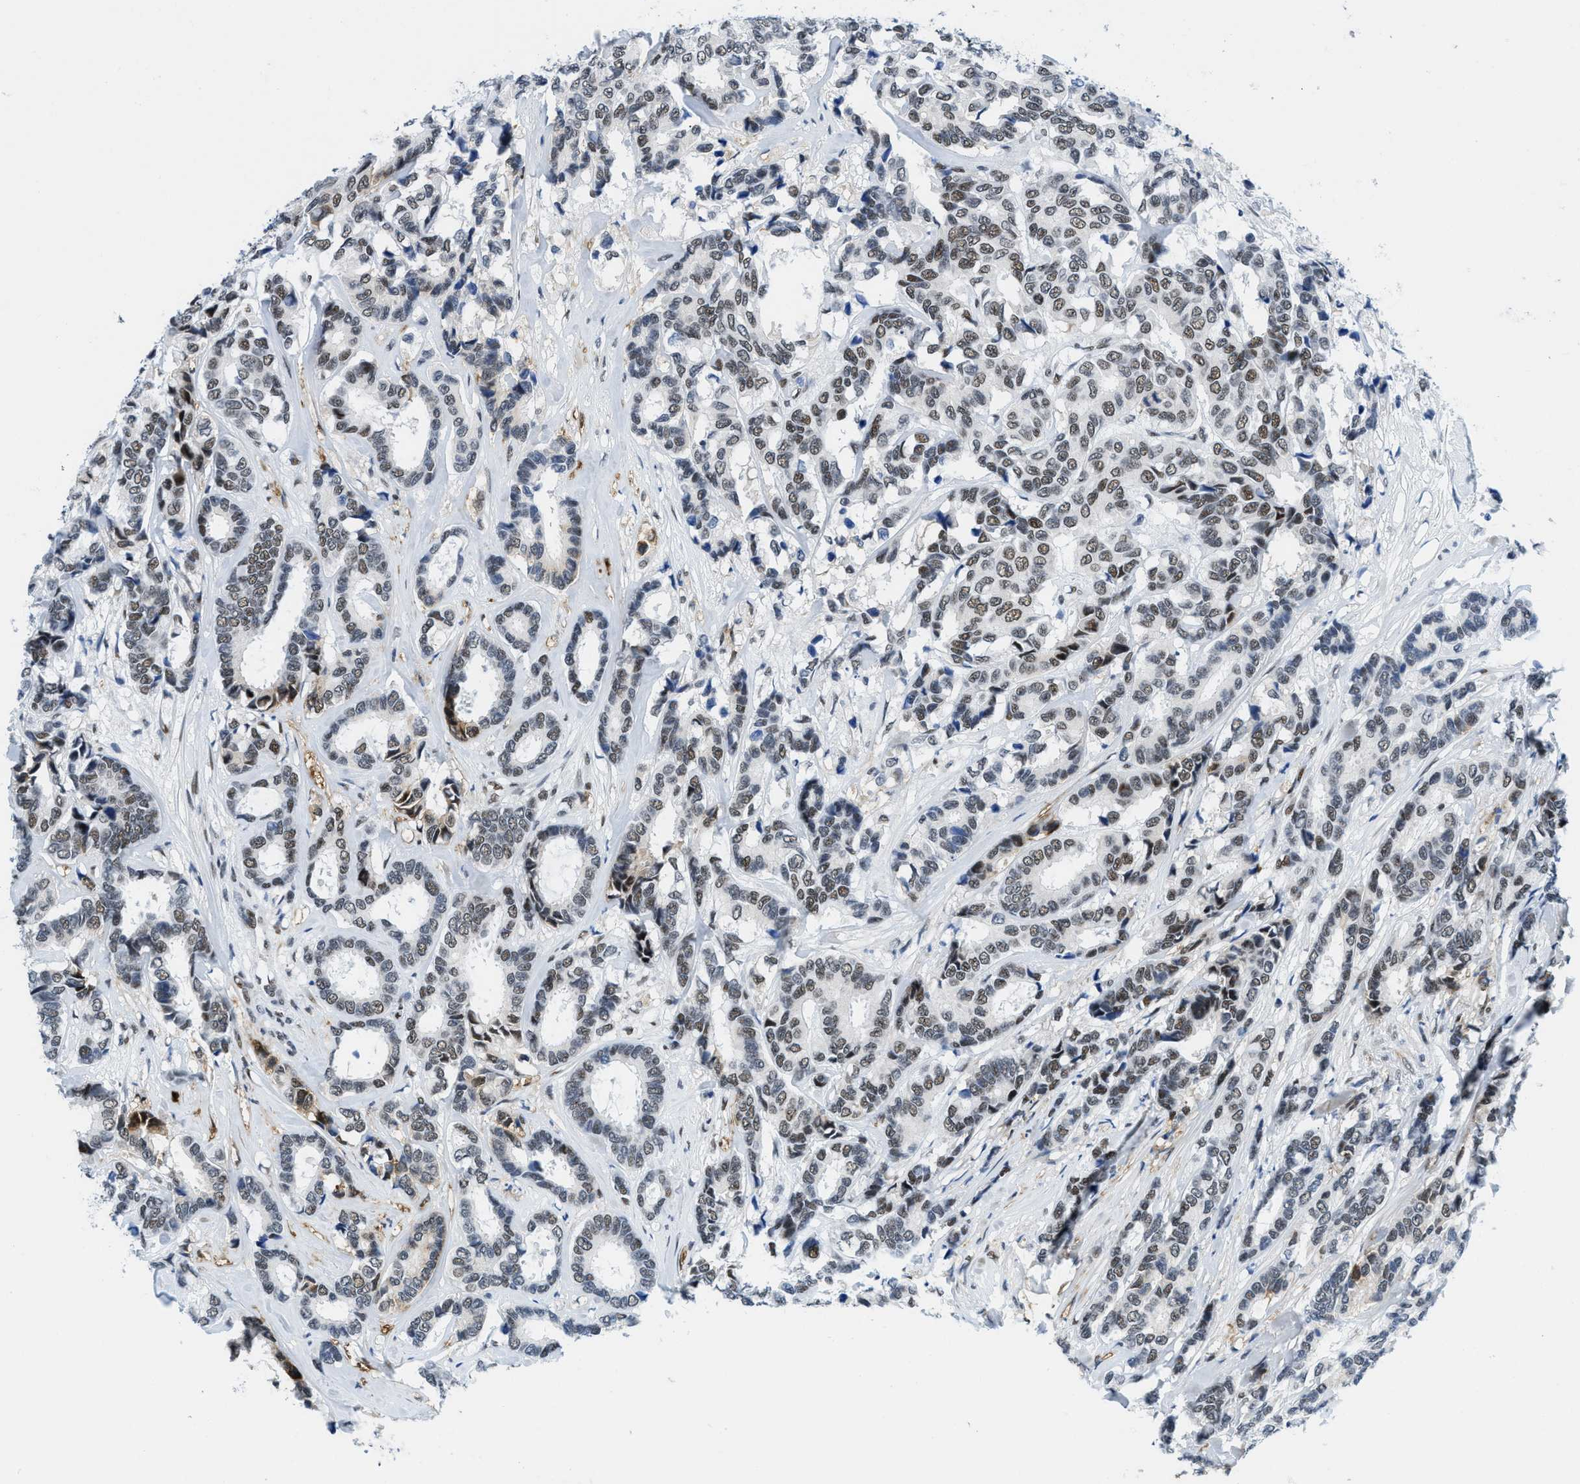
{"staining": {"intensity": "moderate", "quantity": "25%-75%", "location": "nuclear"}, "tissue": "breast cancer", "cell_type": "Tumor cells", "image_type": "cancer", "snomed": [{"axis": "morphology", "description": "Duct carcinoma"}, {"axis": "topography", "description": "Breast"}], "caption": "Breast cancer (invasive ductal carcinoma) stained with immunohistochemistry displays moderate nuclear staining in about 25%-75% of tumor cells. The staining was performed using DAB (3,3'-diaminobenzidine), with brown indicating positive protein expression. Nuclei are stained blue with hematoxylin.", "gene": "SMARCAD1", "patient": {"sex": "female", "age": 87}}